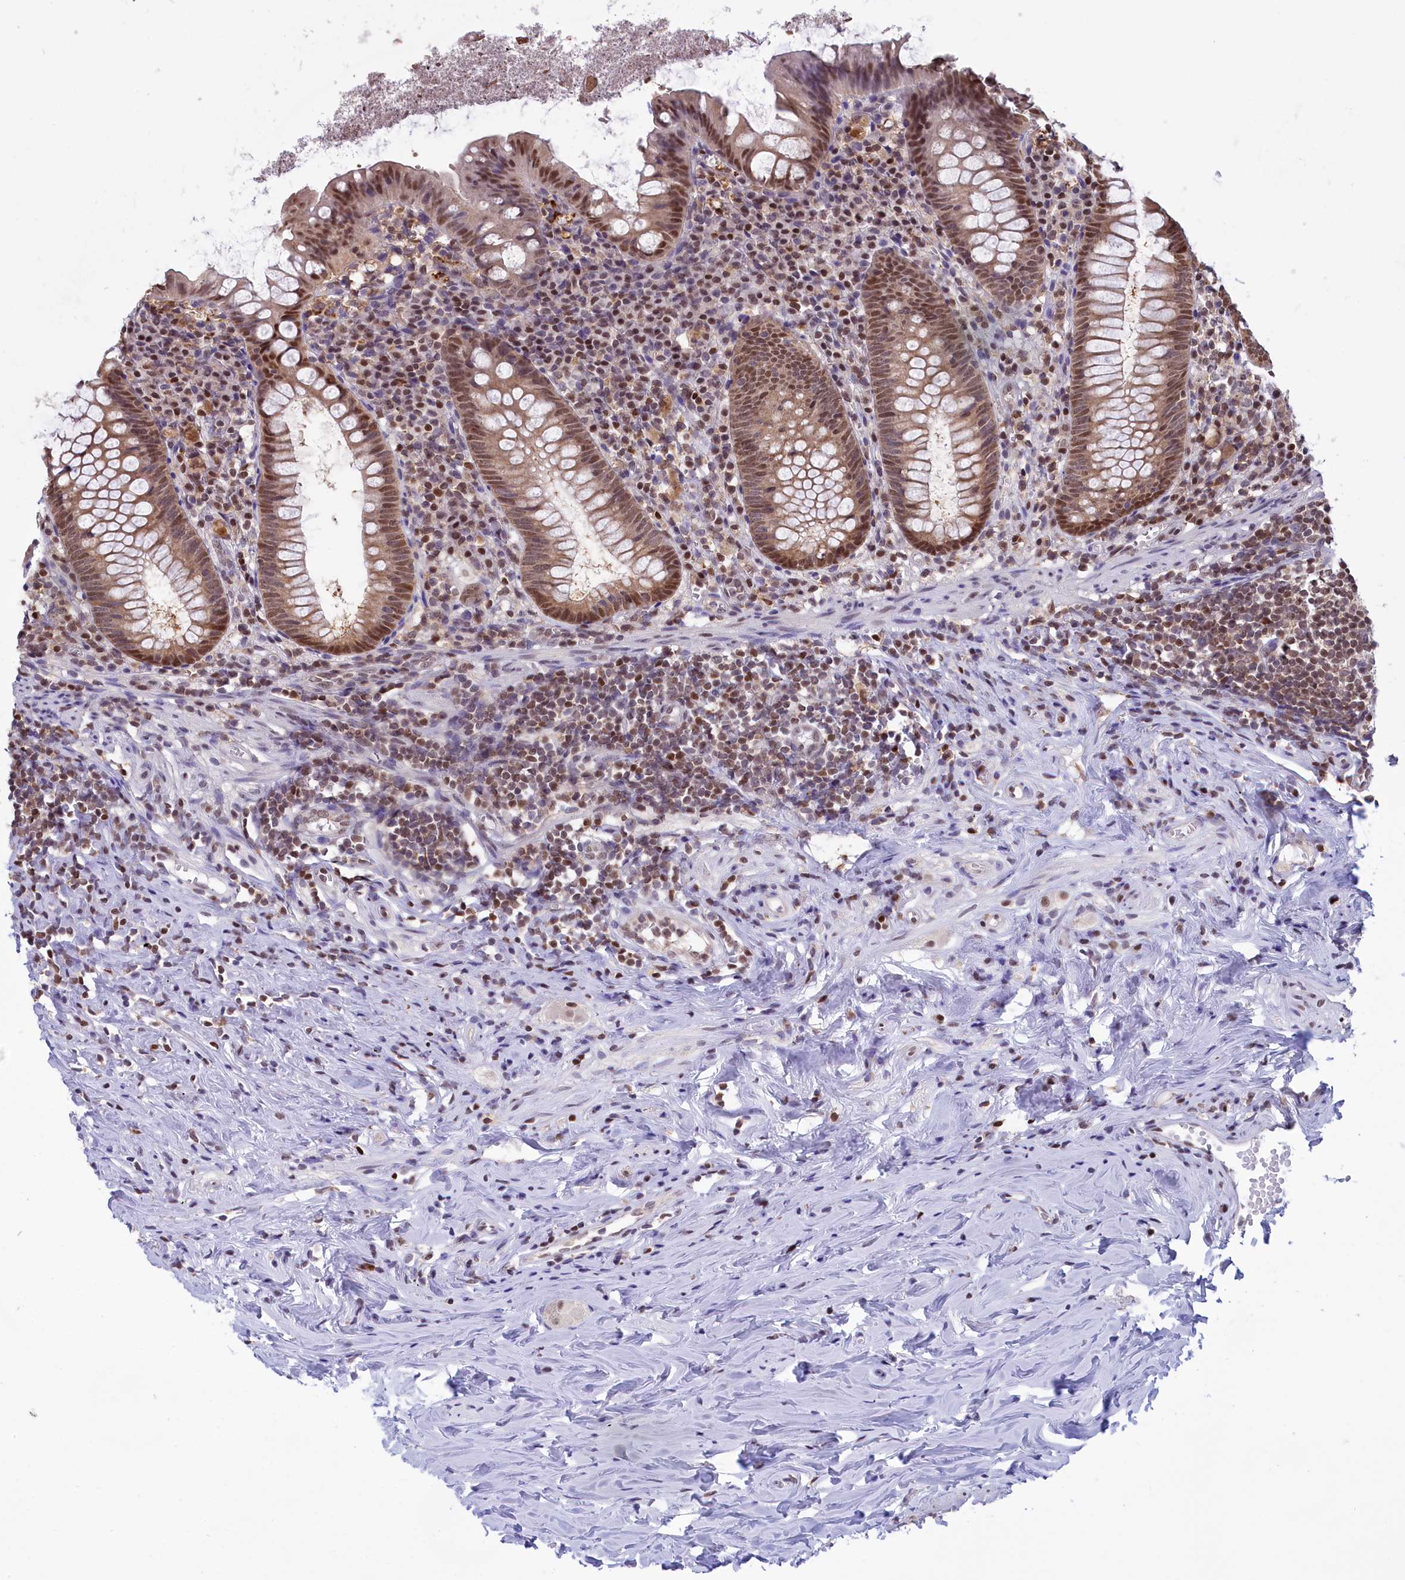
{"staining": {"intensity": "moderate", "quantity": ">75%", "location": "nuclear"}, "tissue": "appendix", "cell_type": "Glandular cells", "image_type": "normal", "snomed": [{"axis": "morphology", "description": "Normal tissue, NOS"}, {"axis": "topography", "description": "Appendix"}], "caption": "The image exhibits staining of unremarkable appendix, revealing moderate nuclear protein expression (brown color) within glandular cells. (brown staining indicates protein expression, while blue staining denotes nuclei).", "gene": "IZUMO2", "patient": {"sex": "female", "age": 51}}